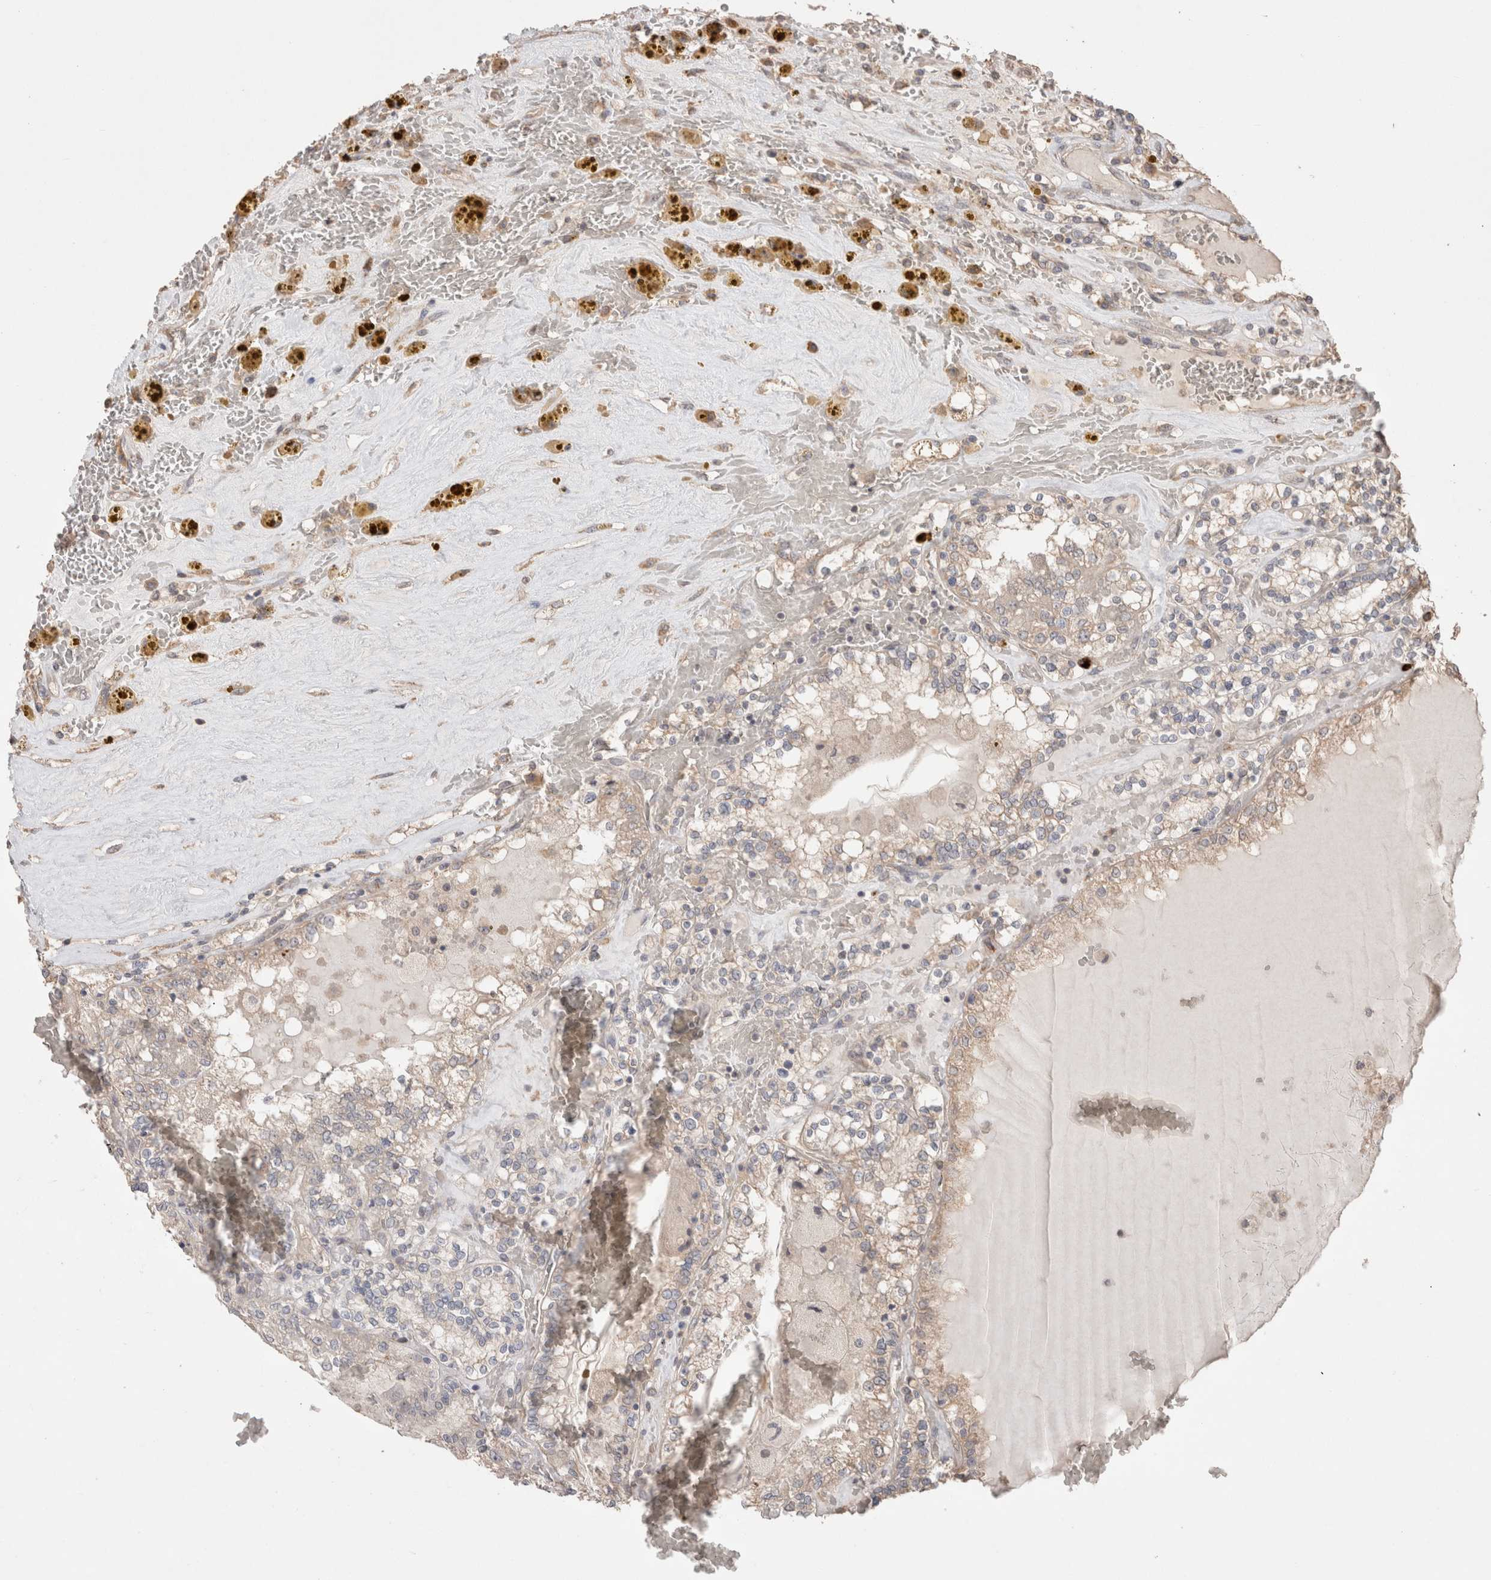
{"staining": {"intensity": "weak", "quantity": "25%-75%", "location": "cytoplasmic/membranous"}, "tissue": "renal cancer", "cell_type": "Tumor cells", "image_type": "cancer", "snomed": [{"axis": "morphology", "description": "Adenocarcinoma, NOS"}, {"axis": "topography", "description": "Kidney"}], "caption": "About 25%-75% of tumor cells in human renal cancer show weak cytoplasmic/membranous protein expression as visualized by brown immunohistochemical staining.", "gene": "HROB", "patient": {"sex": "female", "age": 56}}